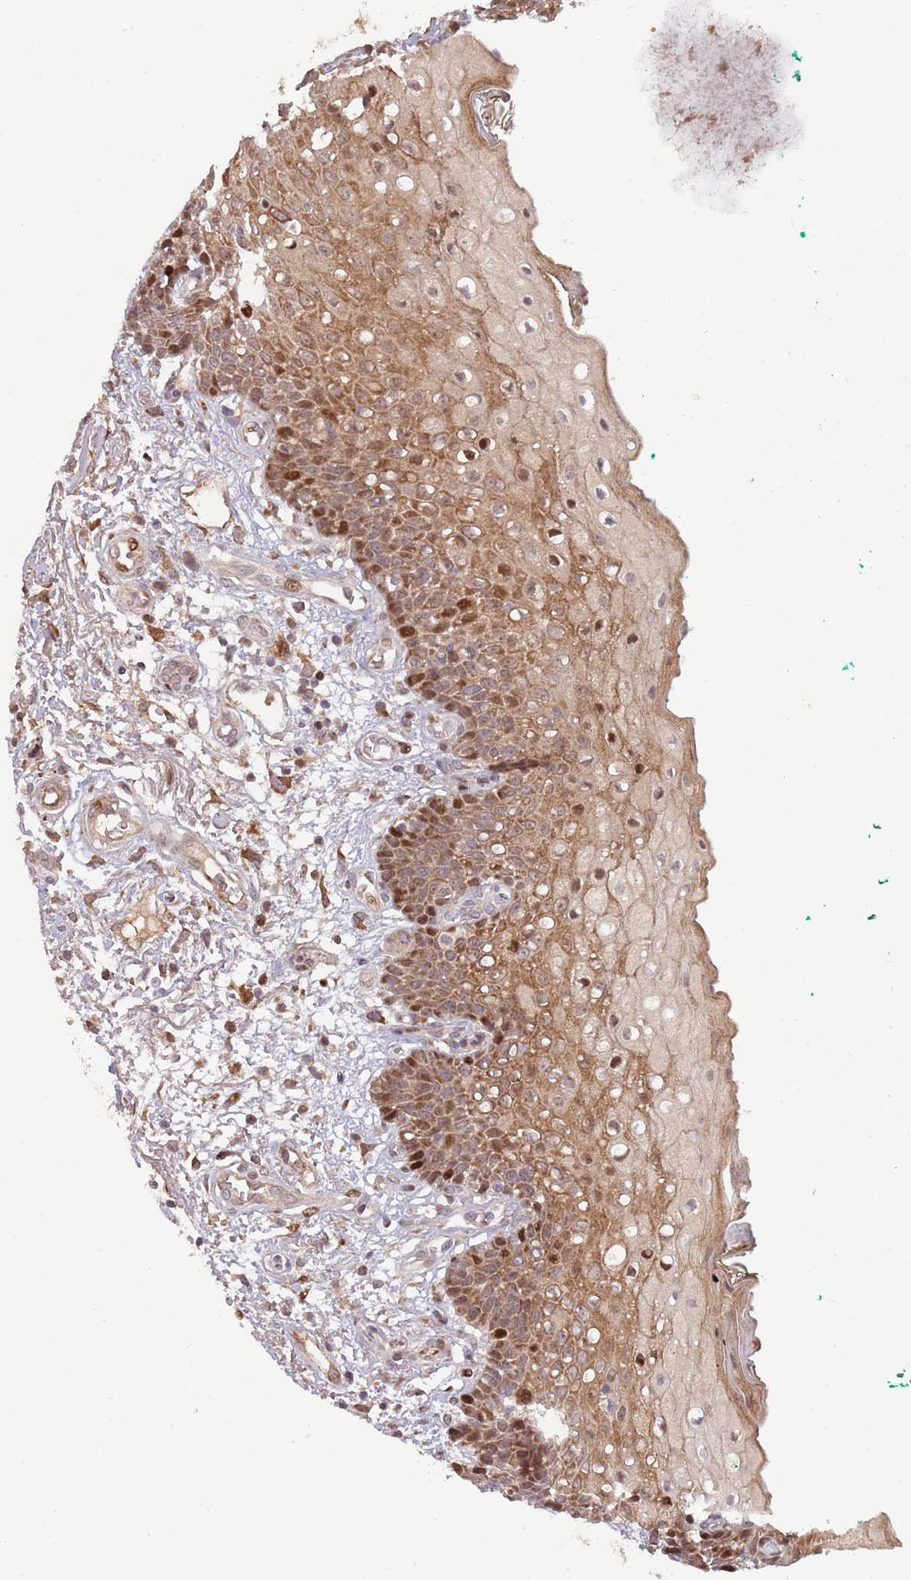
{"staining": {"intensity": "moderate", "quantity": ">75%", "location": "cytoplasmic/membranous,nuclear"}, "tissue": "oral mucosa", "cell_type": "Squamous epithelial cells", "image_type": "normal", "snomed": [{"axis": "morphology", "description": "Normal tissue, NOS"}, {"axis": "morphology", "description": "Squamous cell carcinoma, NOS"}, {"axis": "topography", "description": "Oral tissue"}, {"axis": "topography", "description": "Tounge, NOS"}, {"axis": "topography", "description": "Head-Neck"}], "caption": "A medium amount of moderate cytoplasmic/membranous,nuclear positivity is present in about >75% of squamous epithelial cells in normal oral mucosa. (Brightfield microscopy of DAB IHC at high magnification).", "gene": "SYNDIG1L", "patient": {"sex": "male", "age": 79}}